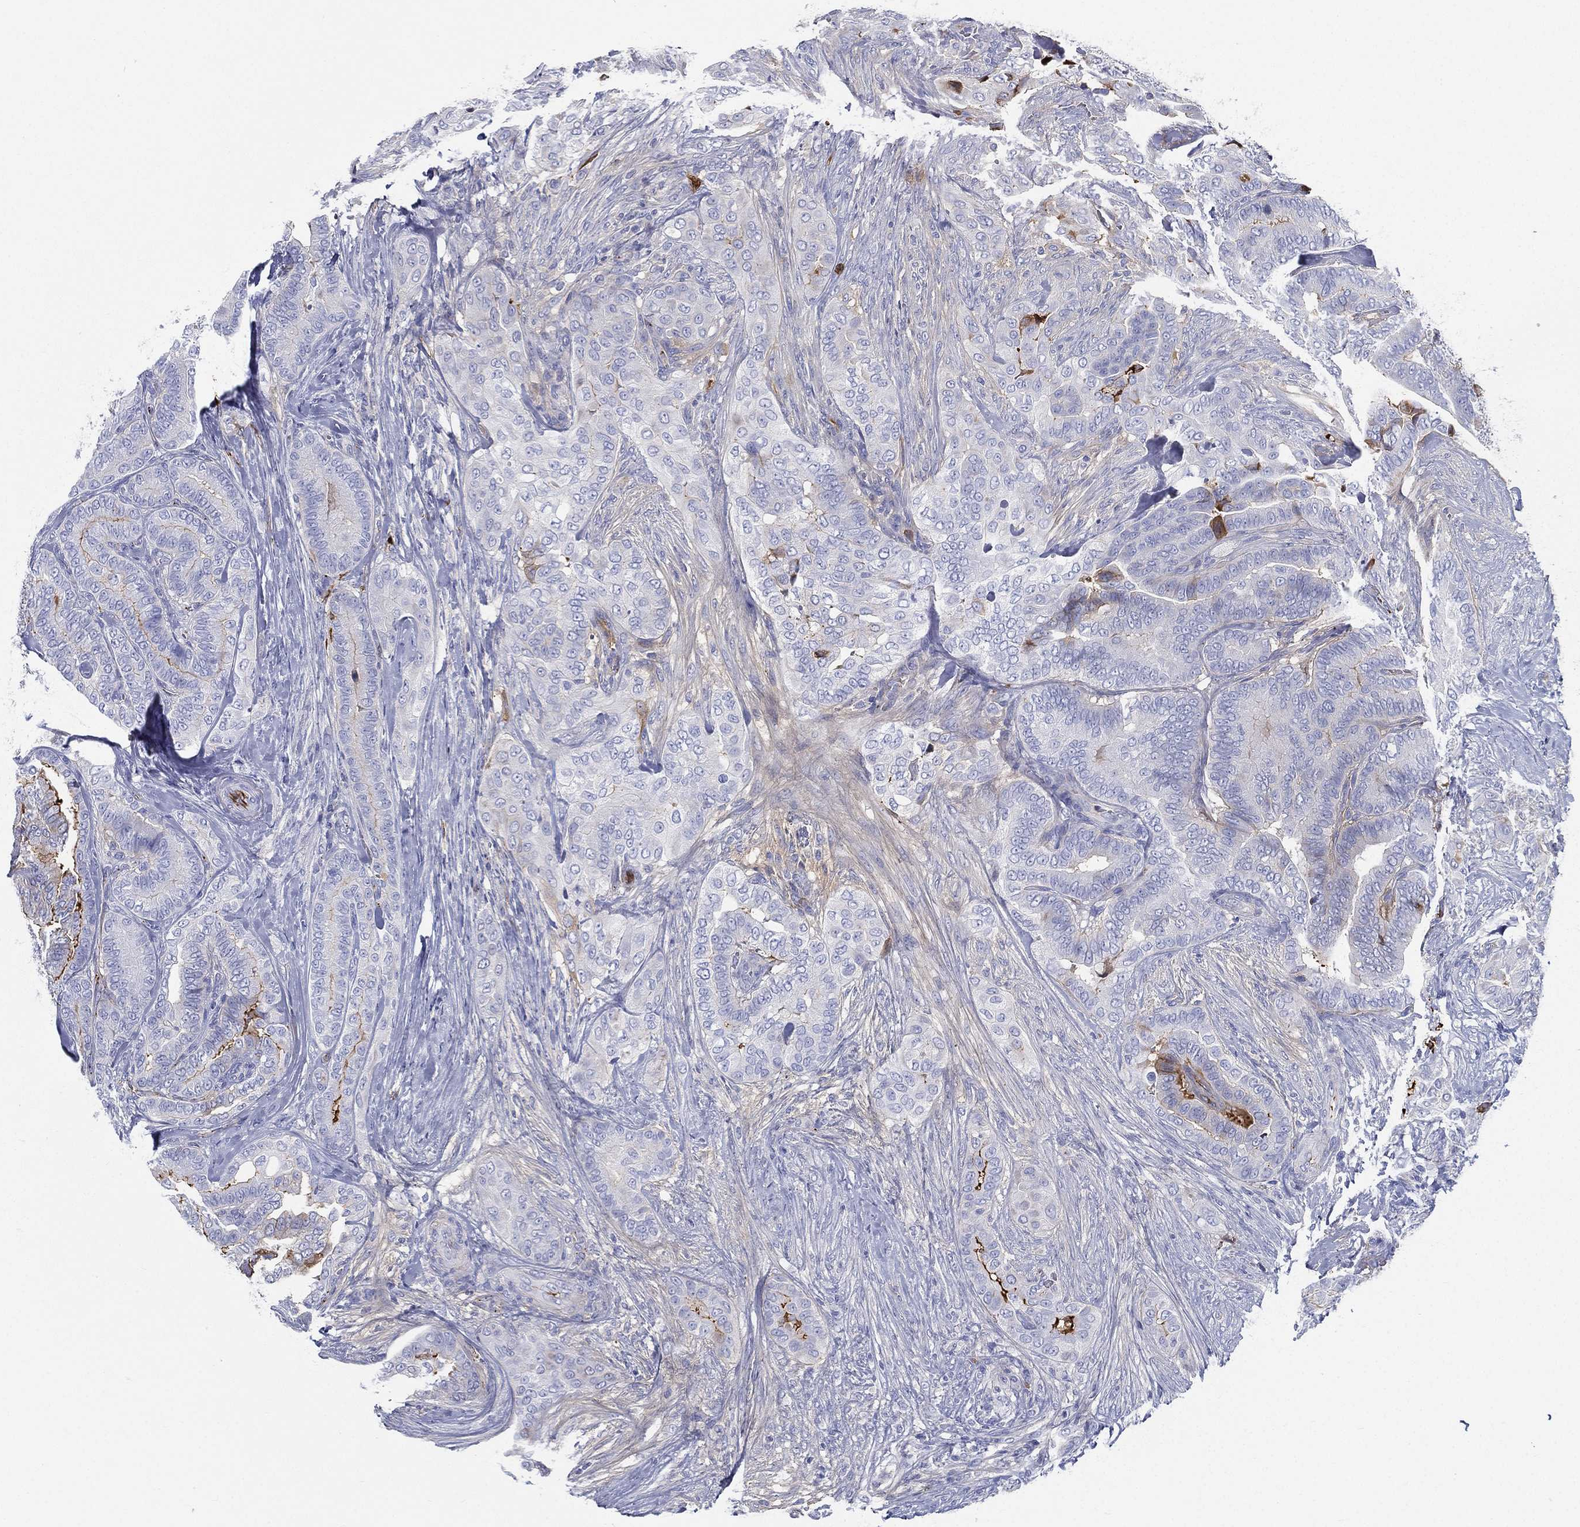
{"staining": {"intensity": "strong", "quantity": "<25%", "location": "cytoplasmic/membranous"}, "tissue": "thyroid cancer", "cell_type": "Tumor cells", "image_type": "cancer", "snomed": [{"axis": "morphology", "description": "Papillary adenocarcinoma, NOS"}, {"axis": "topography", "description": "Thyroid gland"}], "caption": "Papillary adenocarcinoma (thyroid) was stained to show a protein in brown. There is medium levels of strong cytoplasmic/membranous positivity in approximately <25% of tumor cells.", "gene": "IFNB1", "patient": {"sex": "male", "age": 61}}